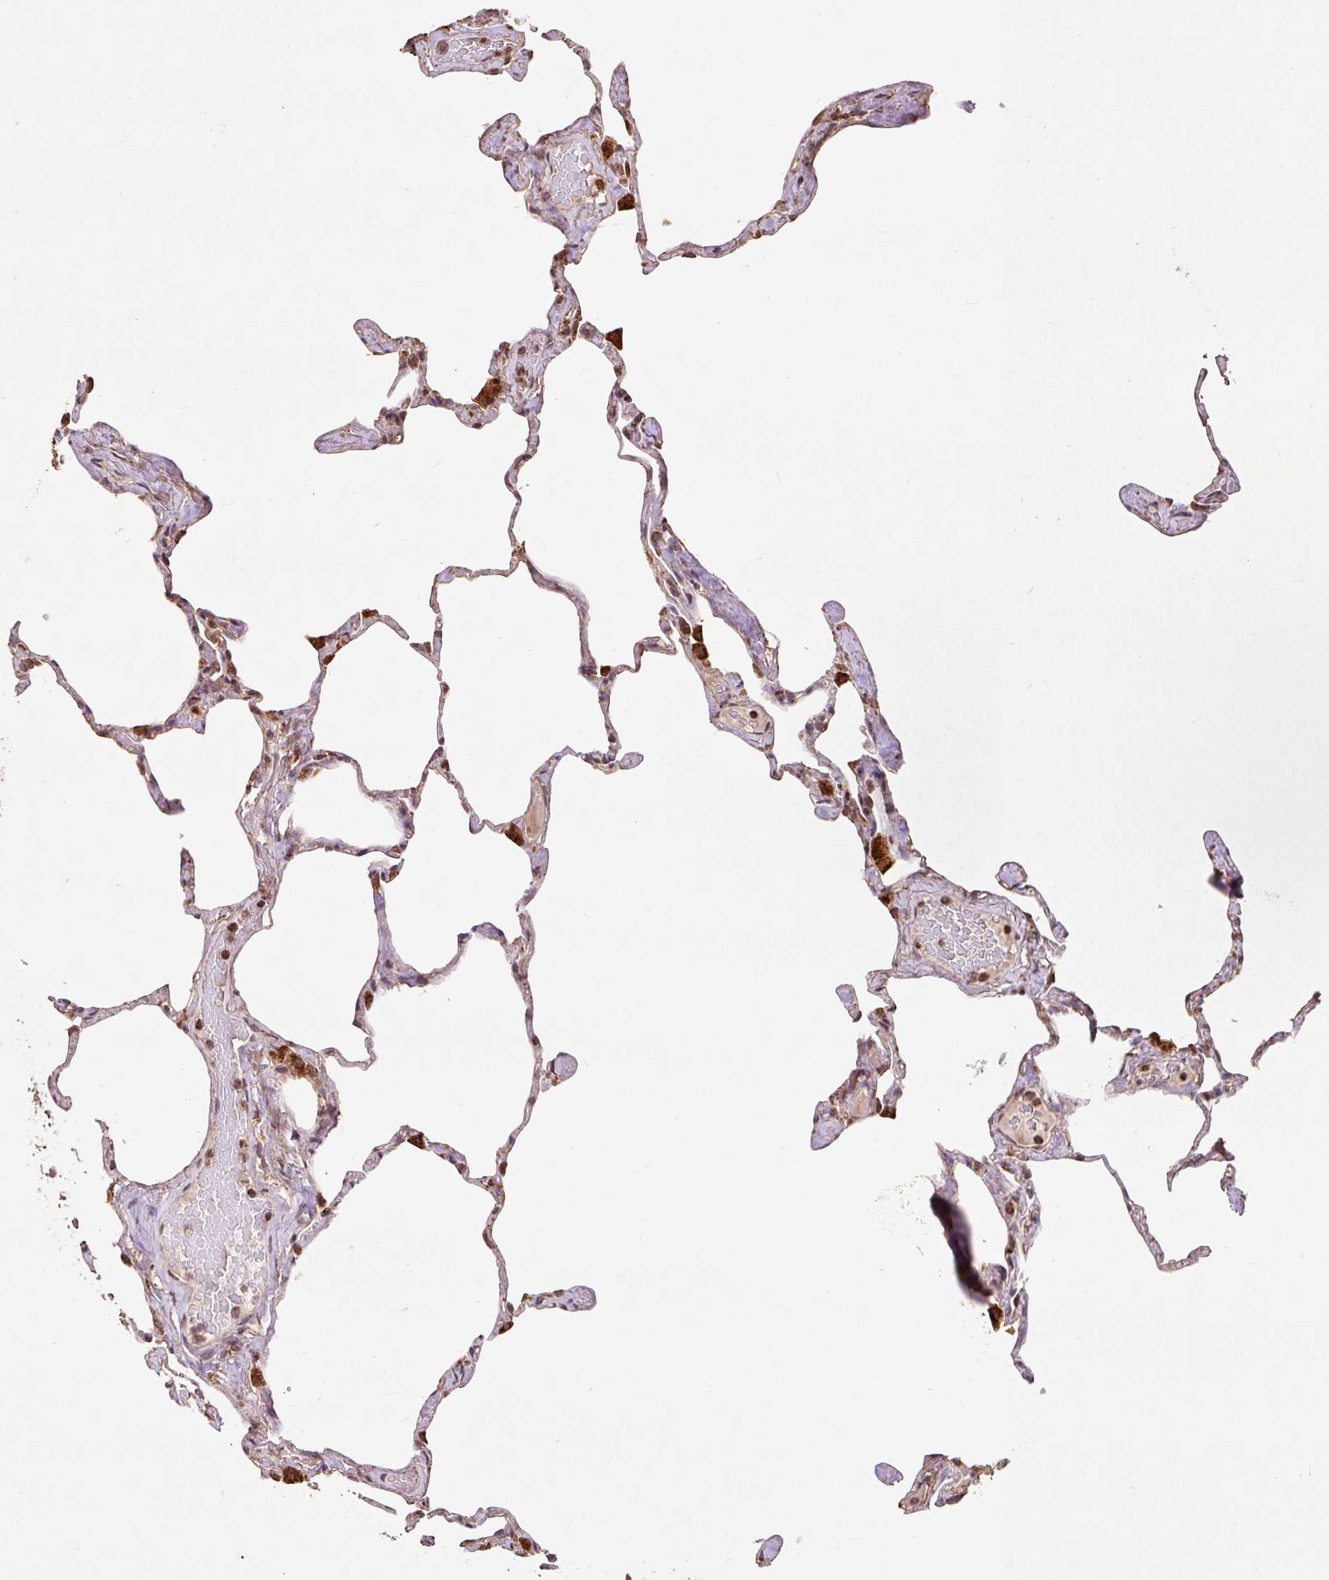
{"staining": {"intensity": "strong", "quantity": "<25%", "location": "cytoplasmic/membranous,nuclear"}, "tissue": "lung", "cell_type": "Alveolar cells", "image_type": "normal", "snomed": [{"axis": "morphology", "description": "Normal tissue, NOS"}, {"axis": "topography", "description": "Lung"}], "caption": "Immunohistochemistry (DAB) staining of normal human lung exhibits strong cytoplasmic/membranous,nuclear protein expression in approximately <25% of alveolar cells. The protein of interest is shown in brown color, while the nuclei are stained blue.", "gene": "ATP5F1A", "patient": {"sex": "male", "age": 65}}